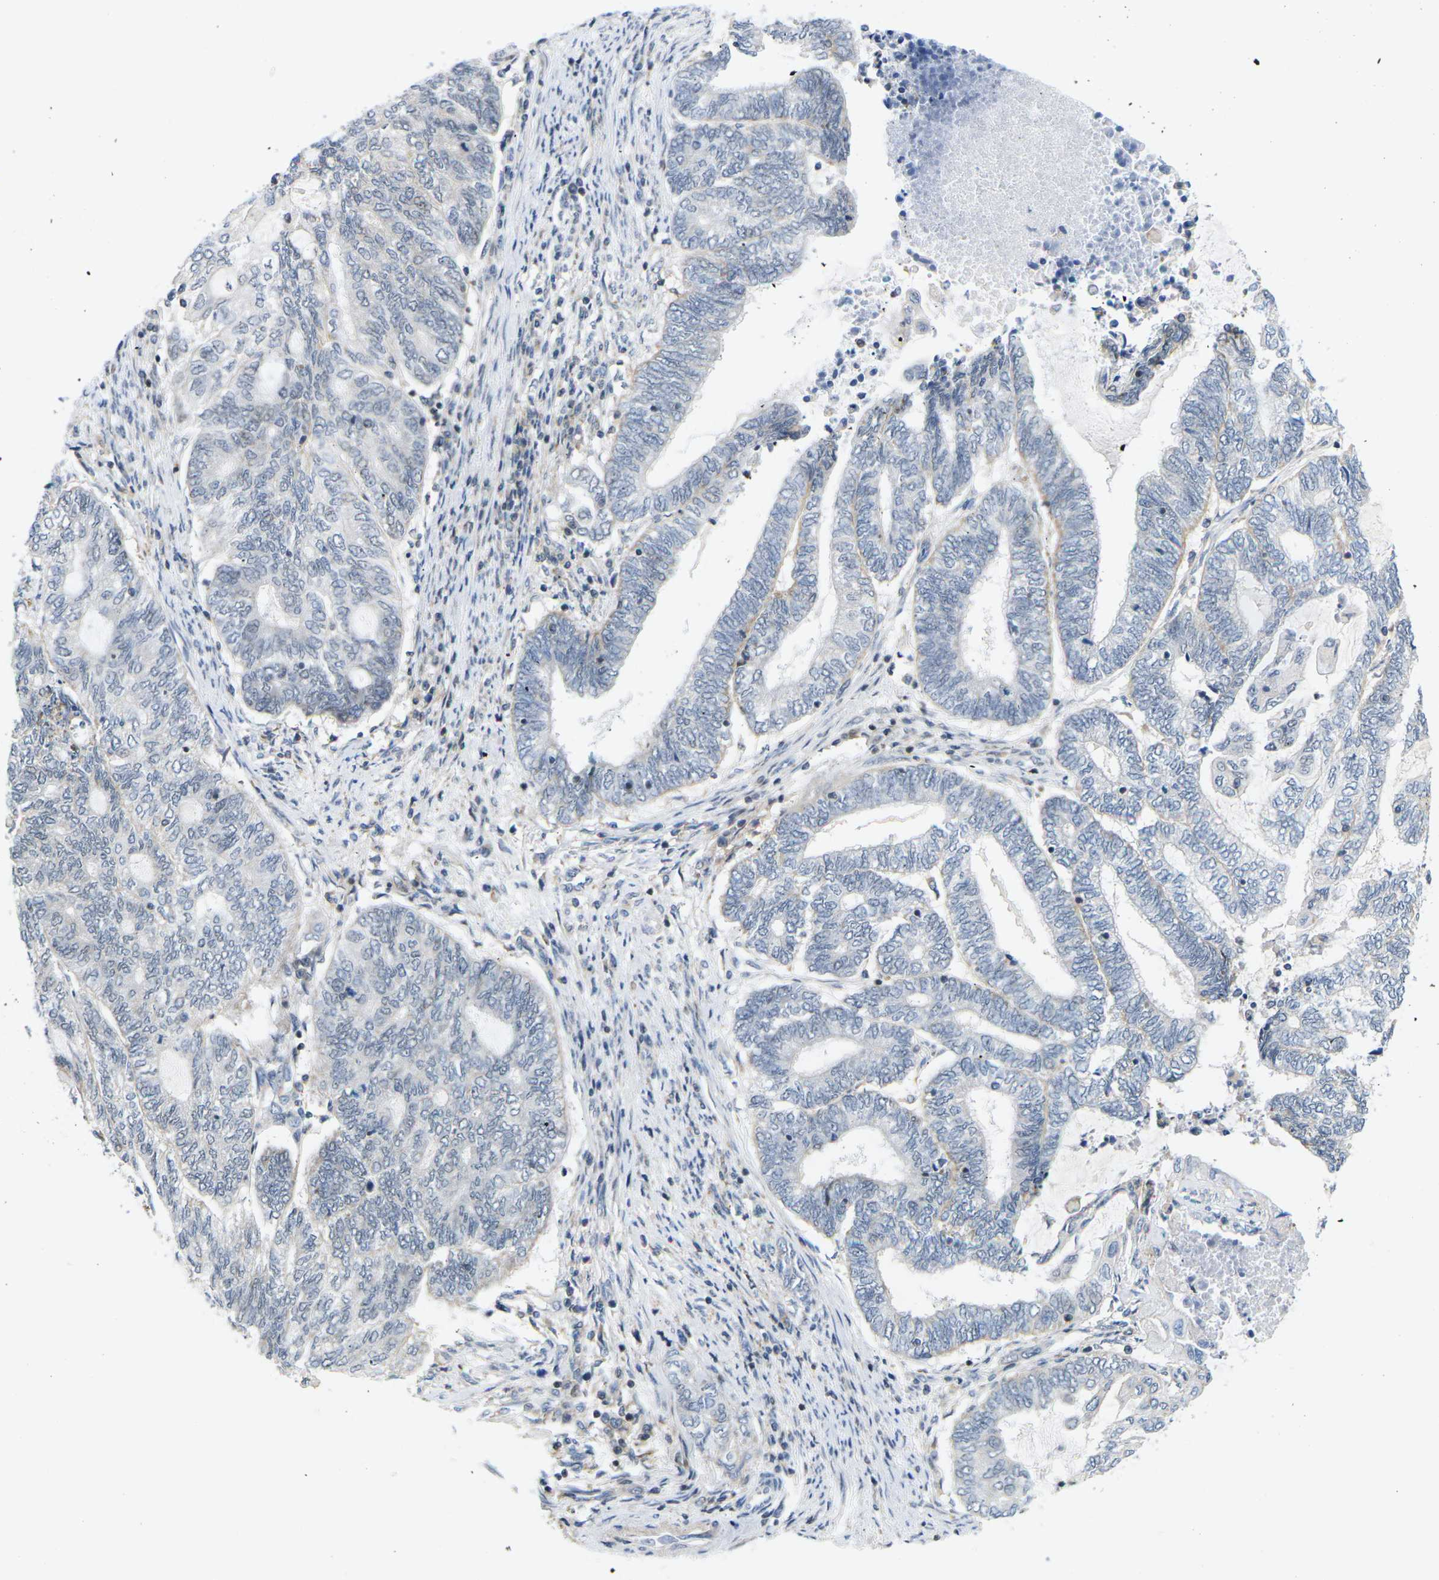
{"staining": {"intensity": "weak", "quantity": "<25%", "location": "cytoplasmic/membranous"}, "tissue": "endometrial cancer", "cell_type": "Tumor cells", "image_type": "cancer", "snomed": [{"axis": "morphology", "description": "Adenocarcinoma, NOS"}, {"axis": "topography", "description": "Uterus"}, {"axis": "topography", "description": "Endometrium"}], "caption": "An image of human adenocarcinoma (endometrial) is negative for staining in tumor cells. The staining was performed using DAB to visualize the protein expression in brown, while the nuclei were stained in blue with hematoxylin (Magnification: 20x).", "gene": "OTOF", "patient": {"sex": "female", "age": 70}}